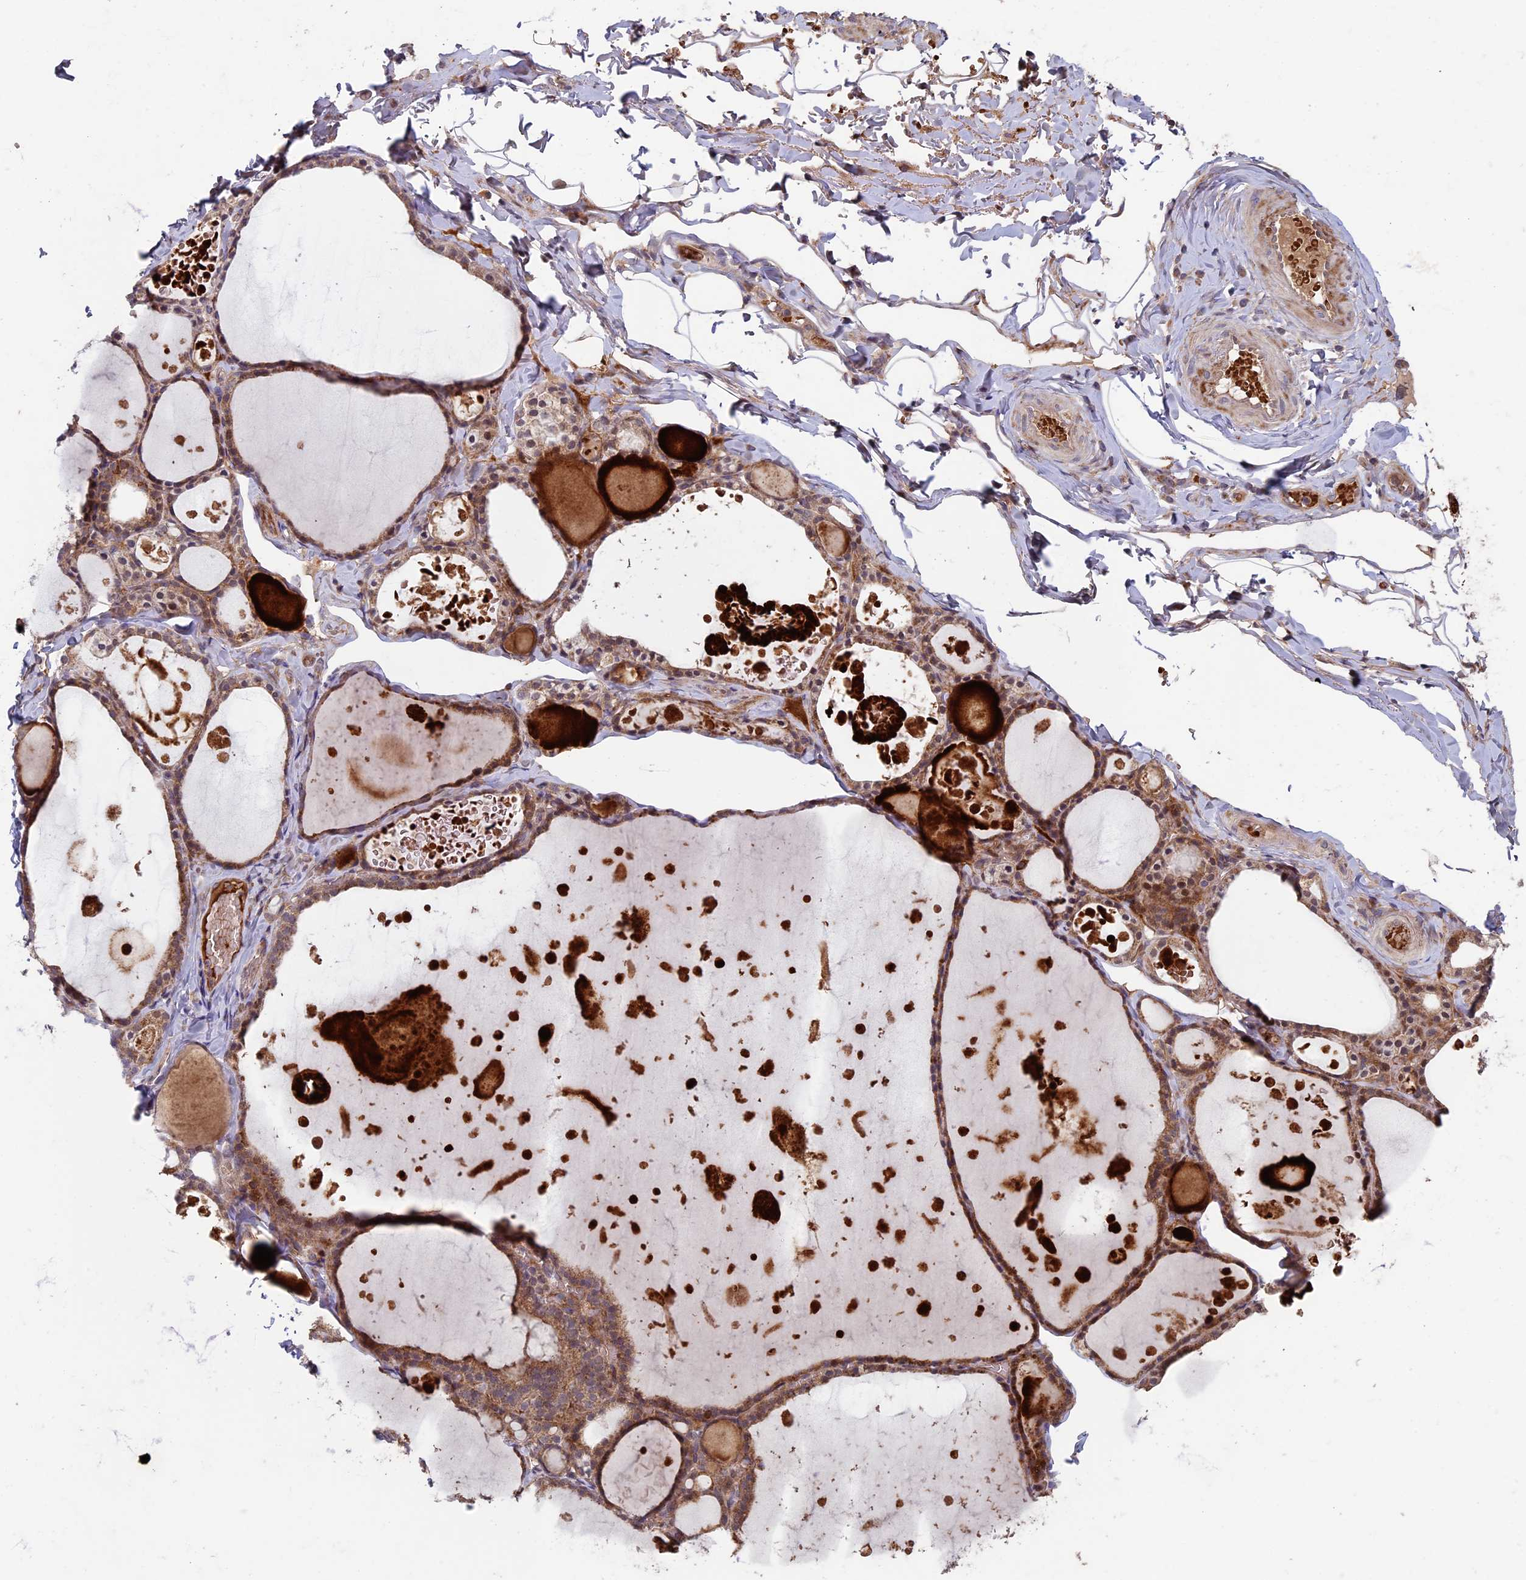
{"staining": {"intensity": "moderate", "quantity": ">75%", "location": "cytoplasmic/membranous"}, "tissue": "thyroid gland", "cell_type": "Glandular cells", "image_type": "normal", "snomed": [{"axis": "morphology", "description": "Normal tissue, NOS"}, {"axis": "topography", "description": "Thyroid gland"}], "caption": "Unremarkable thyroid gland was stained to show a protein in brown. There is medium levels of moderate cytoplasmic/membranous staining in about >75% of glandular cells. (DAB IHC, brown staining for protein, blue staining for nuclei).", "gene": "RCCD1", "patient": {"sex": "male", "age": 56}}